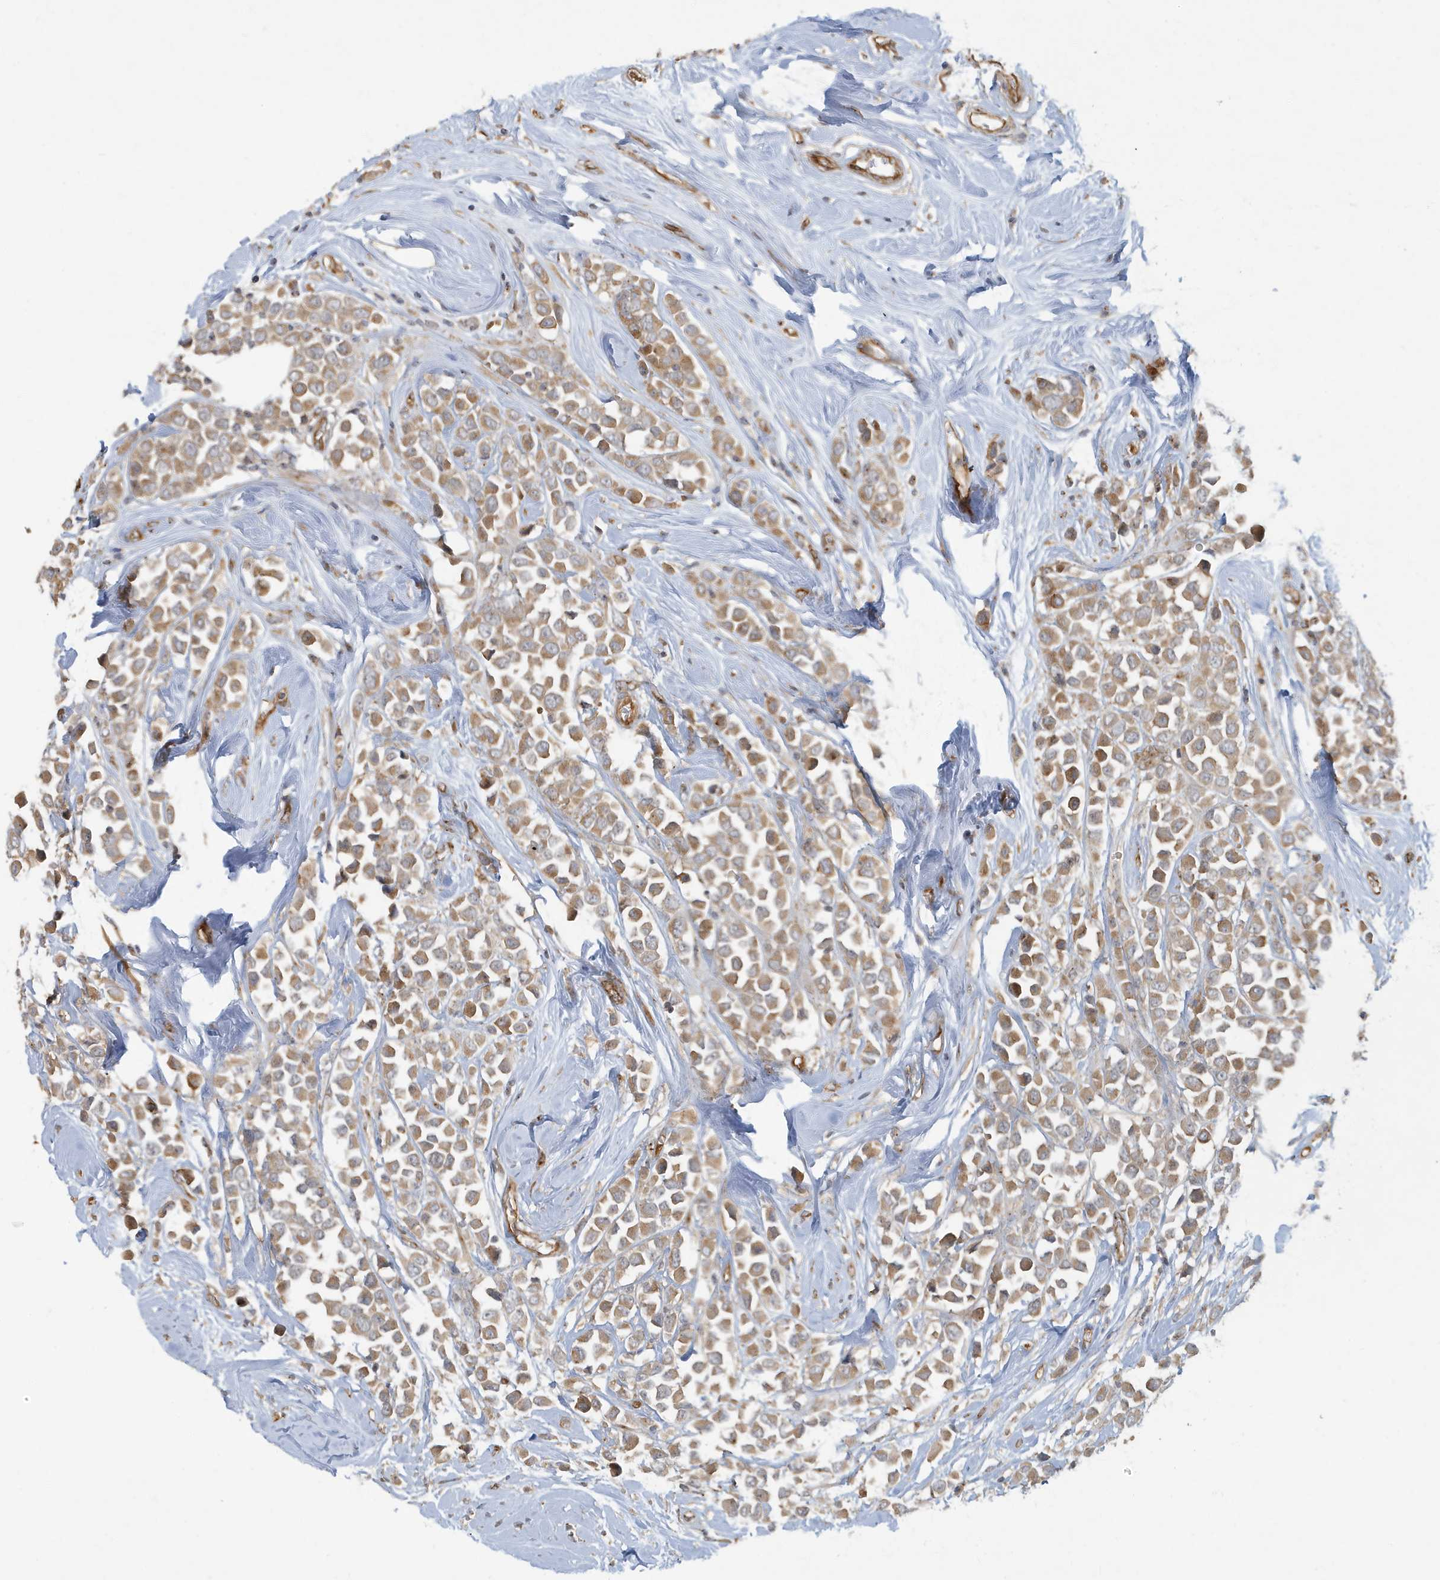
{"staining": {"intensity": "moderate", "quantity": ">75%", "location": "cytoplasmic/membranous"}, "tissue": "breast cancer", "cell_type": "Tumor cells", "image_type": "cancer", "snomed": [{"axis": "morphology", "description": "Duct carcinoma"}, {"axis": "topography", "description": "Breast"}], "caption": "This is an image of IHC staining of breast cancer, which shows moderate staining in the cytoplasmic/membranous of tumor cells.", "gene": "ATP23", "patient": {"sex": "female", "age": 61}}